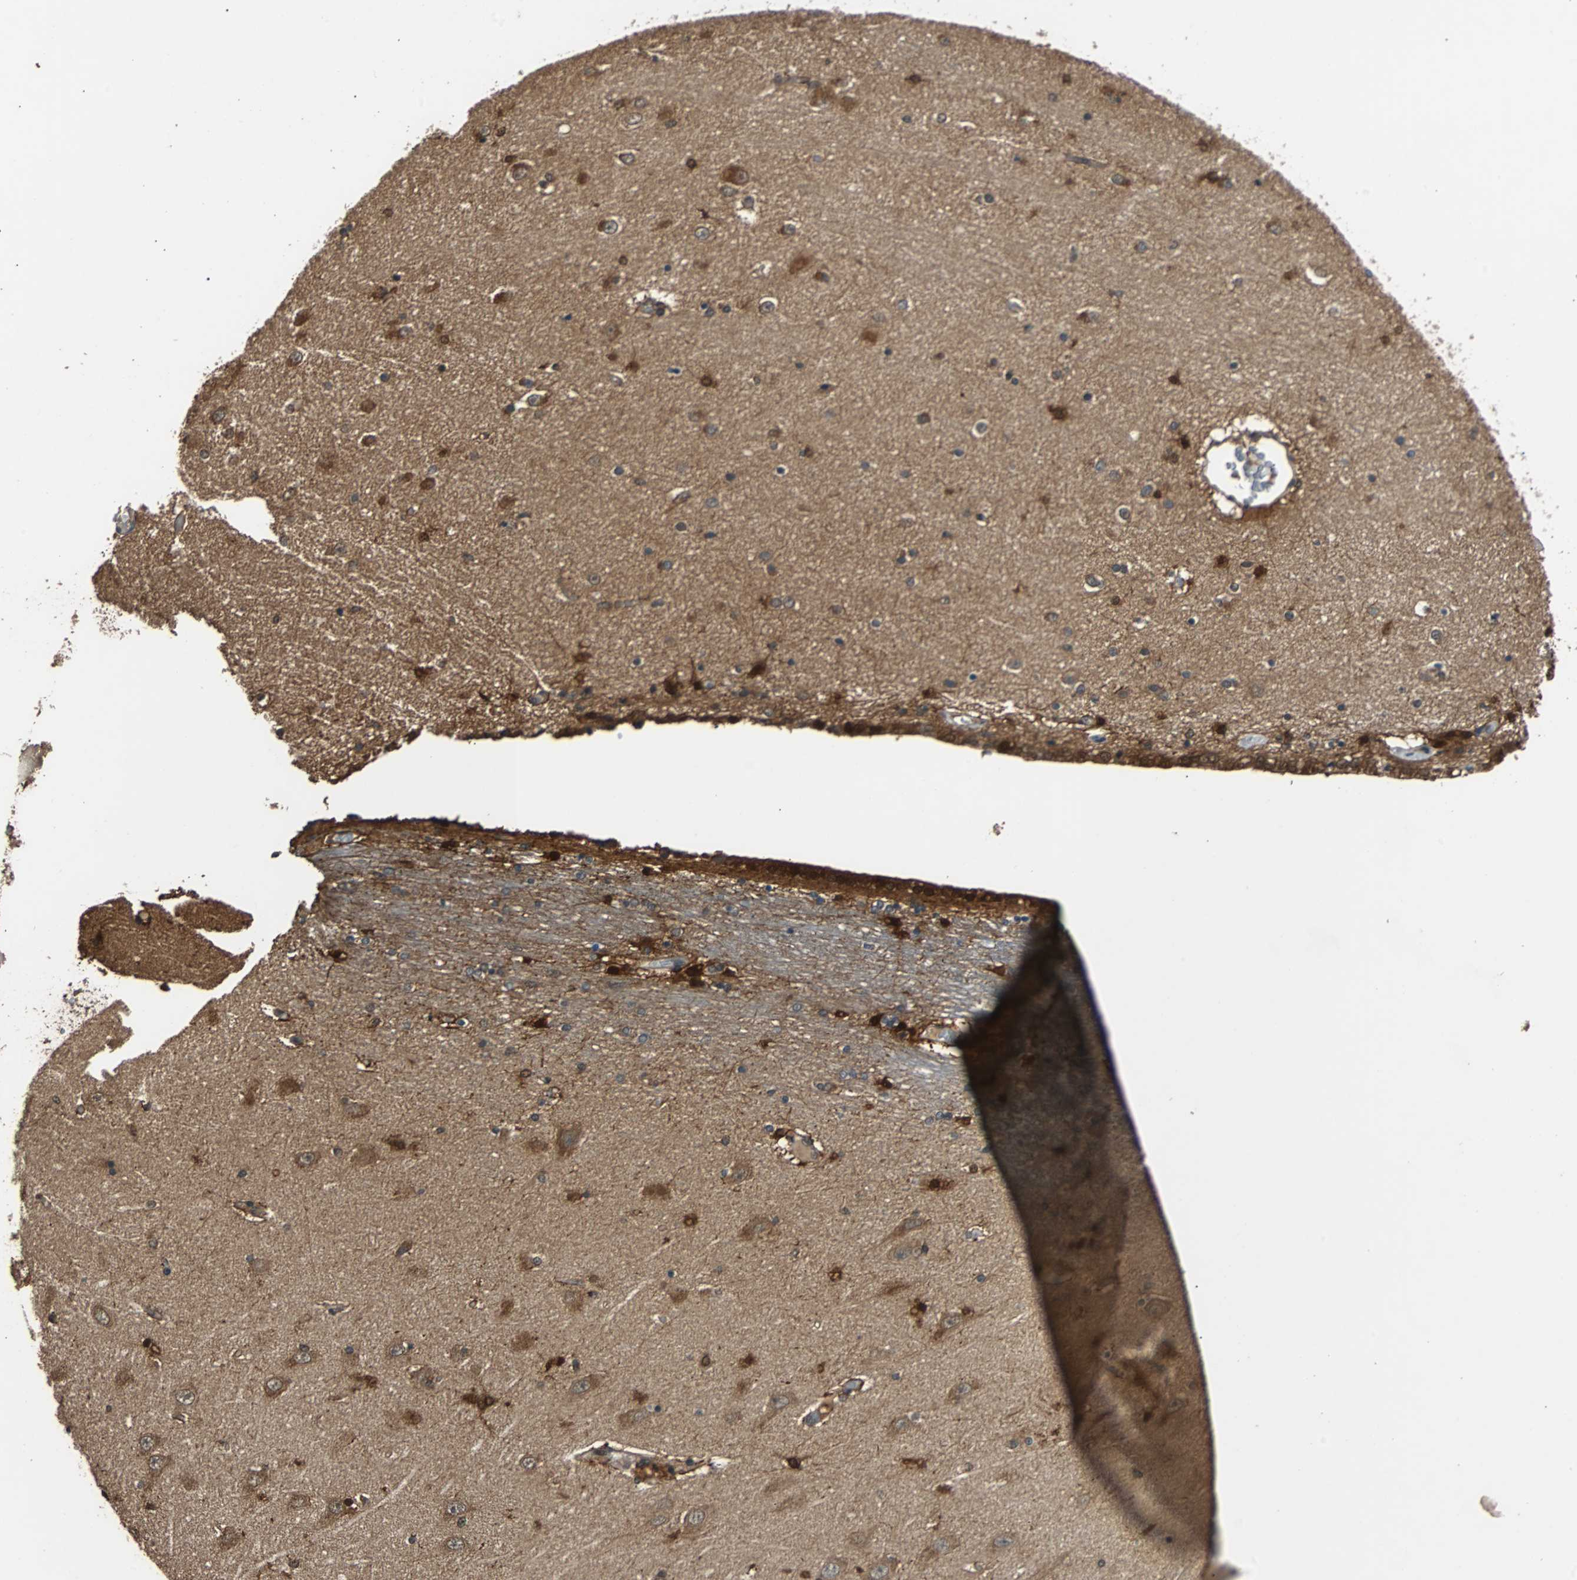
{"staining": {"intensity": "moderate", "quantity": ">75%", "location": "cytoplasmic/membranous,nuclear"}, "tissue": "hippocampus", "cell_type": "Glial cells", "image_type": "normal", "snomed": [{"axis": "morphology", "description": "Normal tissue, NOS"}, {"axis": "topography", "description": "Hippocampus"}], "caption": "Protein staining of normal hippocampus demonstrates moderate cytoplasmic/membranous,nuclear staining in approximately >75% of glial cells.", "gene": "PRDX6", "patient": {"sex": "female", "age": 54}}